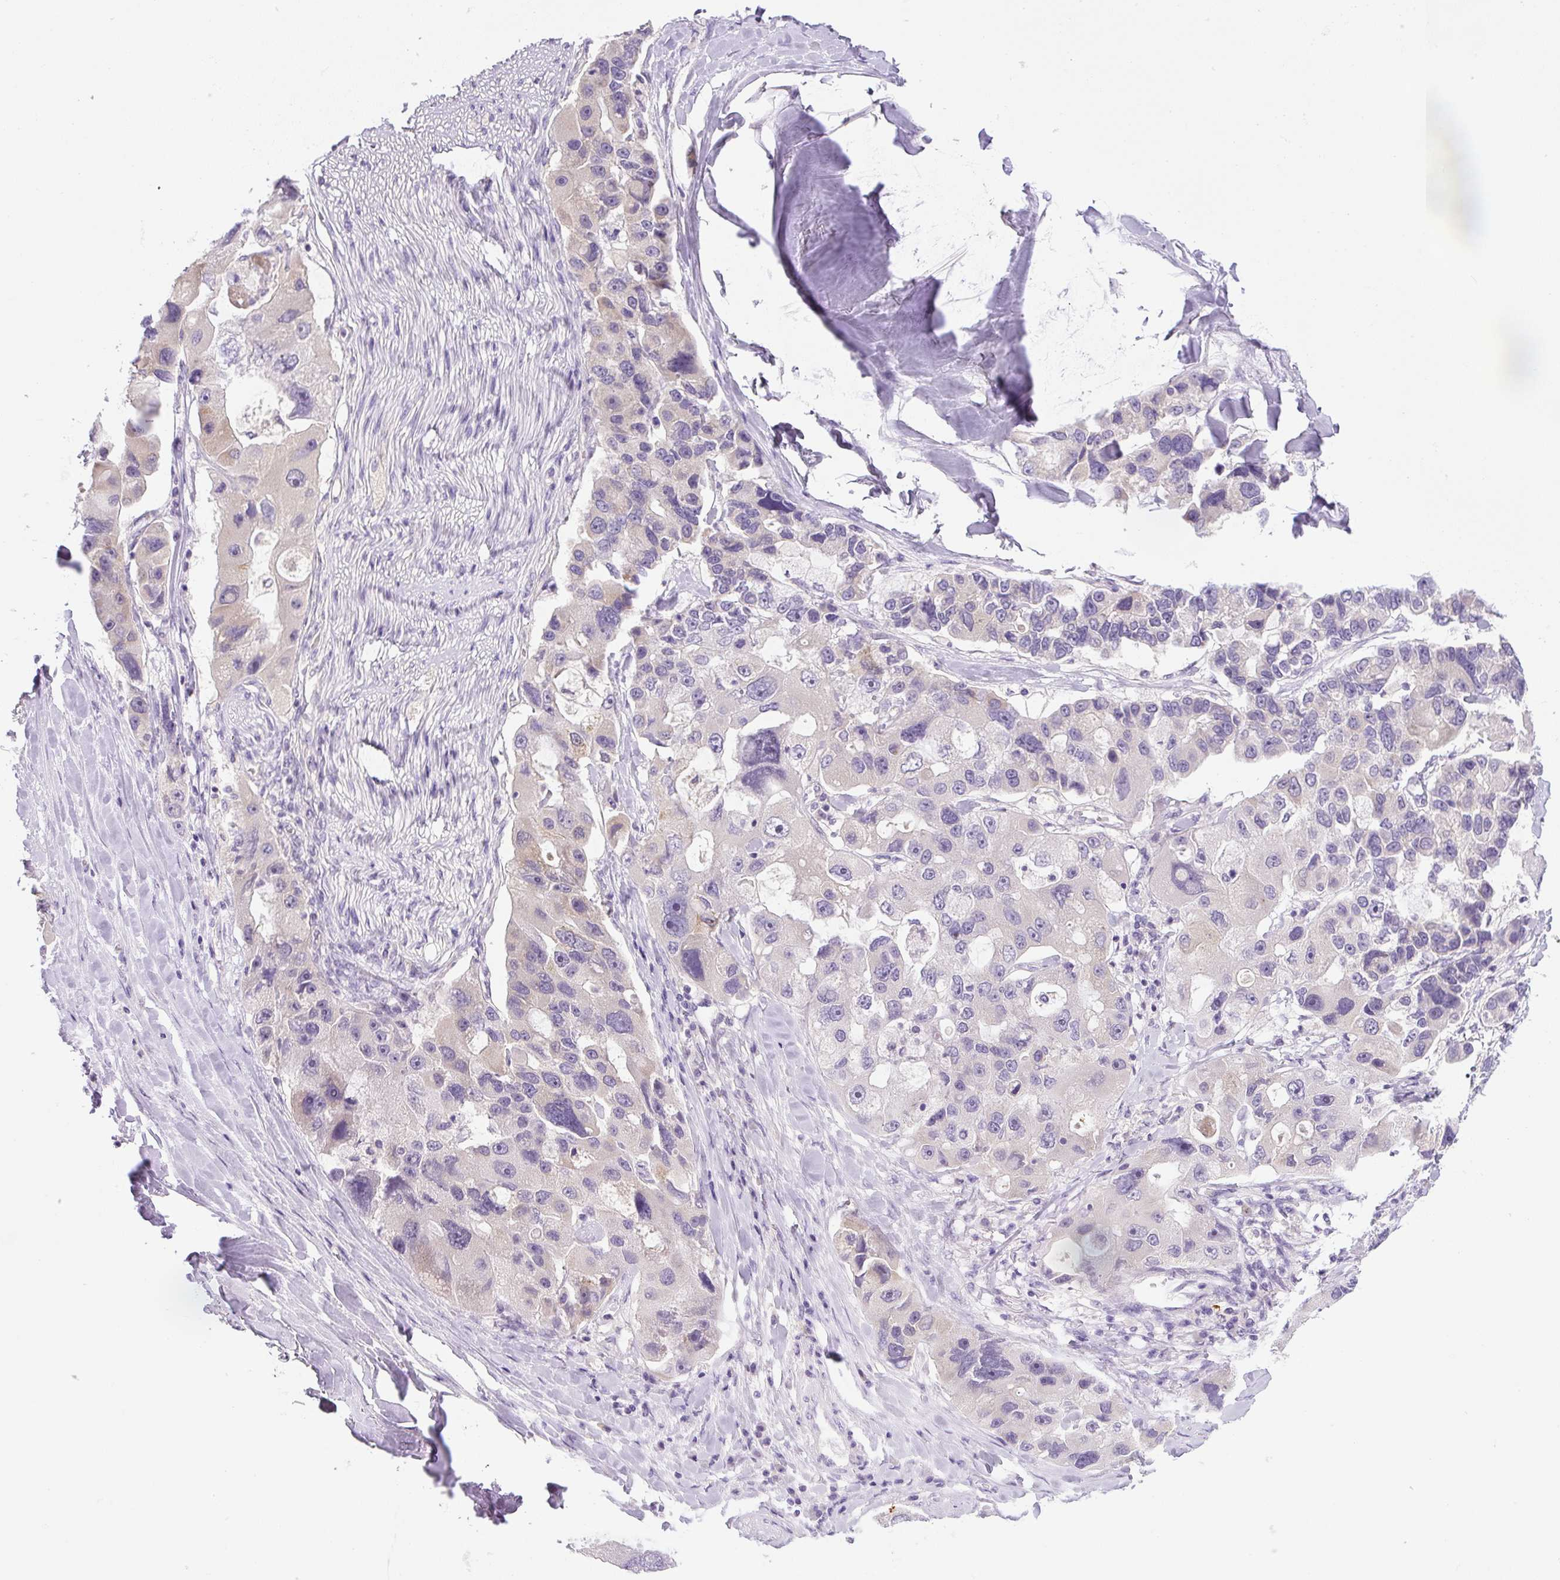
{"staining": {"intensity": "negative", "quantity": "none", "location": "none"}, "tissue": "lung cancer", "cell_type": "Tumor cells", "image_type": "cancer", "snomed": [{"axis": "morphology", "description": "Adenocarcinoma, NOS"}, {"axis": "topography", "description": "Lung"}], "caption": "High magnification brightfield microscopy of lung adenocarcinoma stained with DAB (3,3'-diaminobenzidine) (brown) and counterstained with hematoxylin (blue): tumor cells show no significant staining.", "gene": "UBL3", "patient": {"sex": "female", "age": 54}}